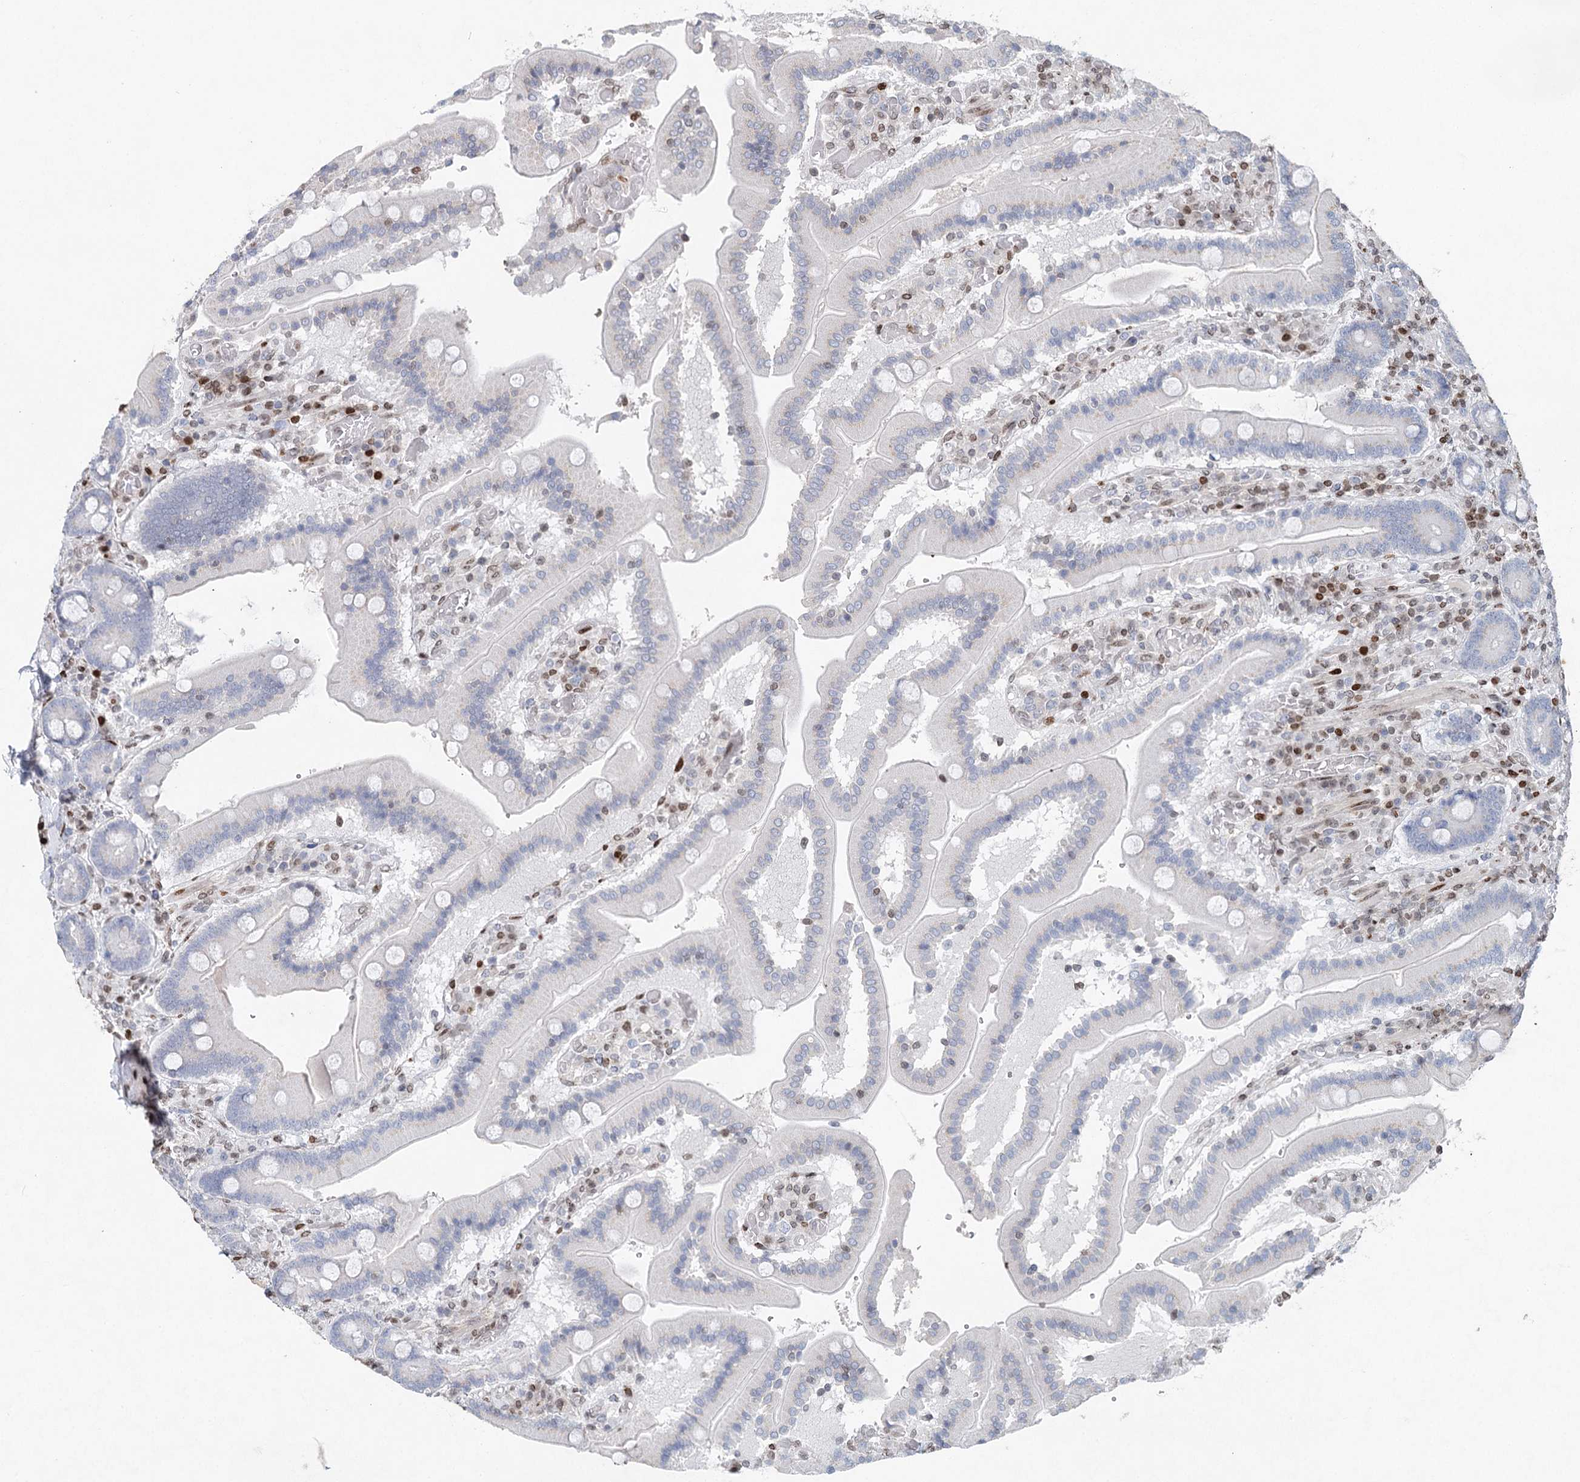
{"staining": {"intensity": "negative", "quantity": "none", "location": "none"}, "tissue": "duodenum", "cell_type": "Glandular cells", "image_type": "normal", "snomed": [{"axis": "morphology", "description": "Normal tissue, NOS"}, {"axis": "topography", "description": "Duodenum"}], "caption": "Immunohistochemistry photomicrograph of normal duodenum: duodenum stained with DAB reveals no significant protein expression in glandular cells.", "gene": "FRMD4A", "patient": {"sex": "female", "age": 62}}